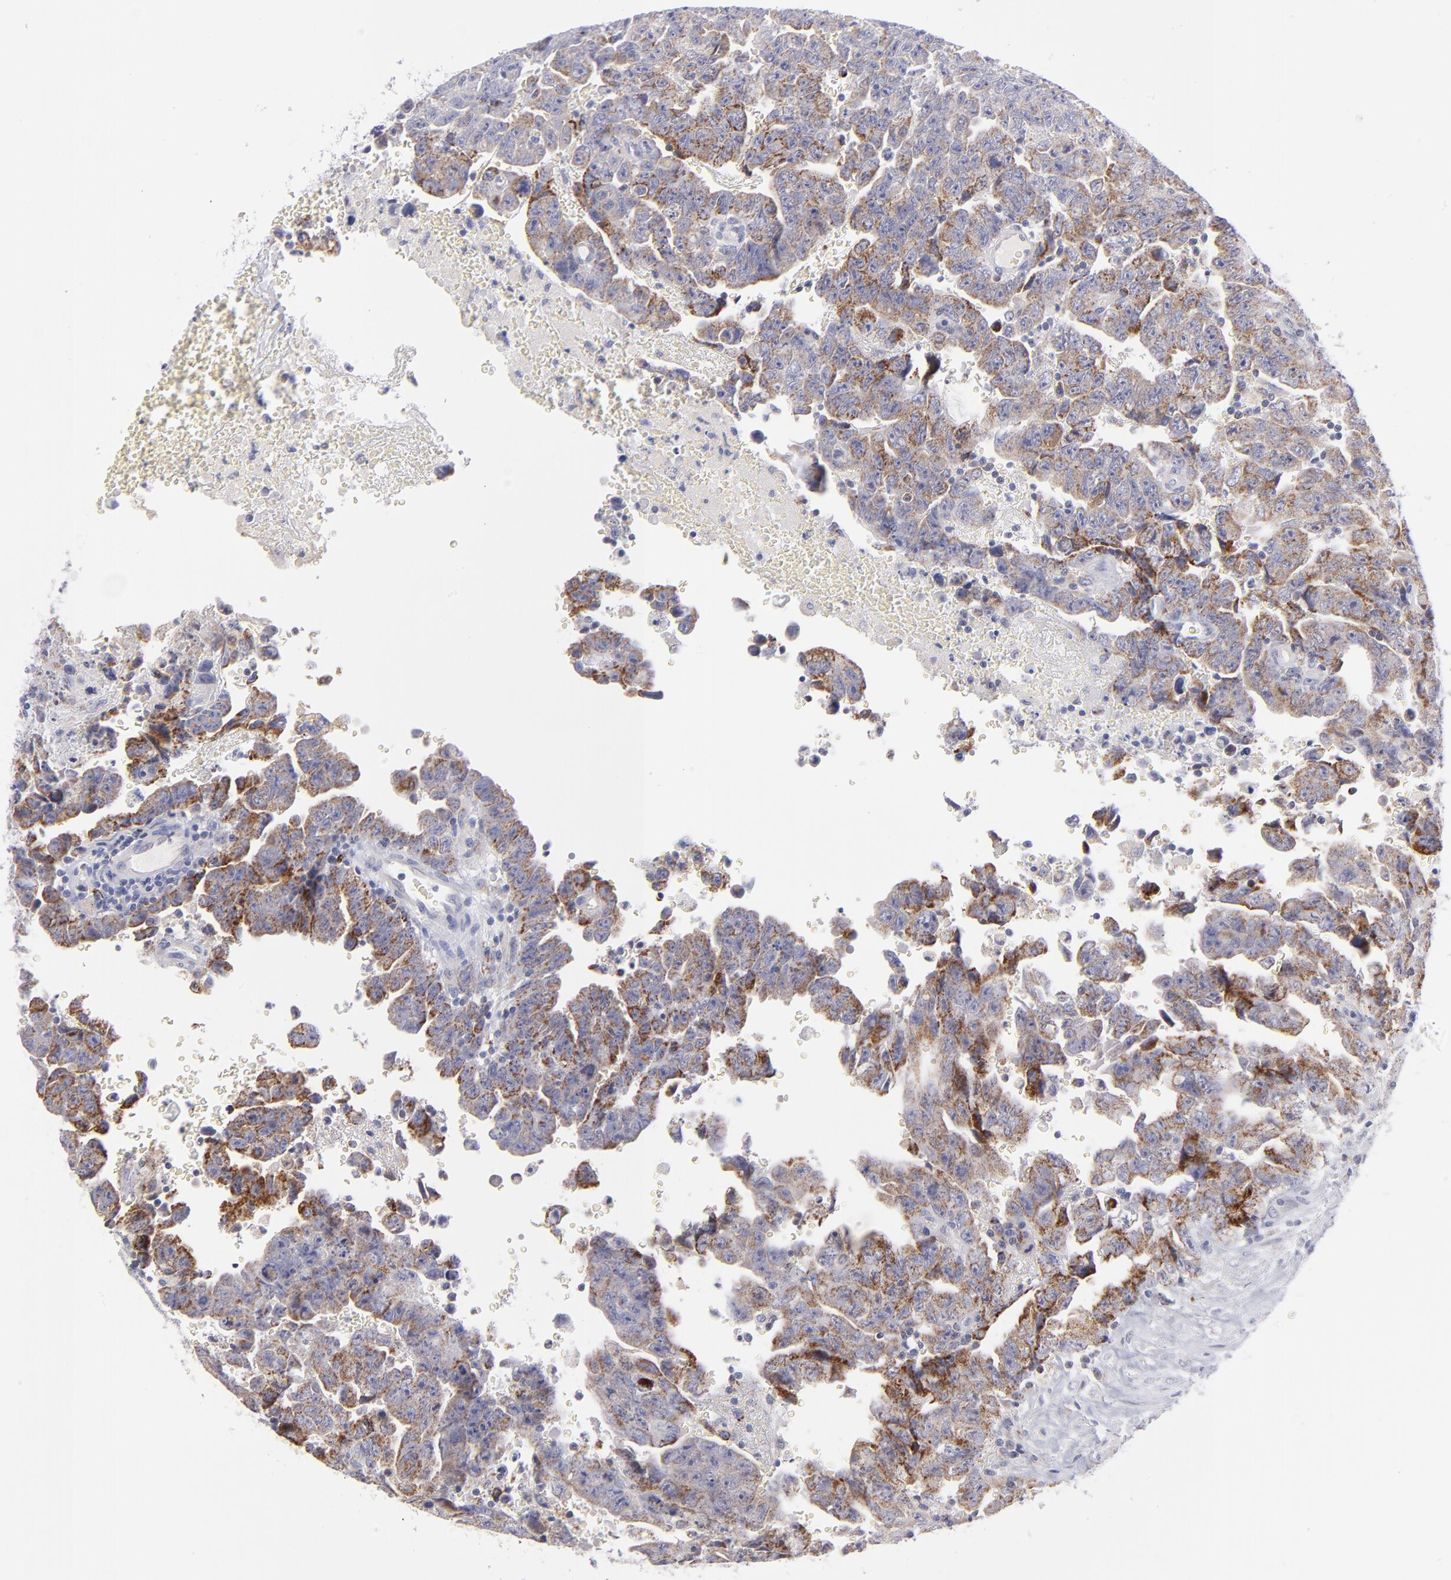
{"staining": {"intensity": "moderate", "quantity": ">75%", "location": "cytoplasmic/membranous"}, "tissue": "testis cancer", "cell_type": "Tumor cells", "image_type": "cancer", "snomed": [{"axis": "morphology", "description": "Carcinoma, Embryonal, NOS"}, {"axis": "topography", "description": "Testis"}], "caption": "The photomicrograph demonstrates a brown stain indicating the presence of a protein in the cytoplasmic/membranous of tumor cells in embryonal carcinoma (testis). (DAB (3,3'-diaminobenzidine) = brown stain, brightfield microscopy at high magnification).", "gene": "MTHFD2", "patient": {"sex": "male", "age": 28}}